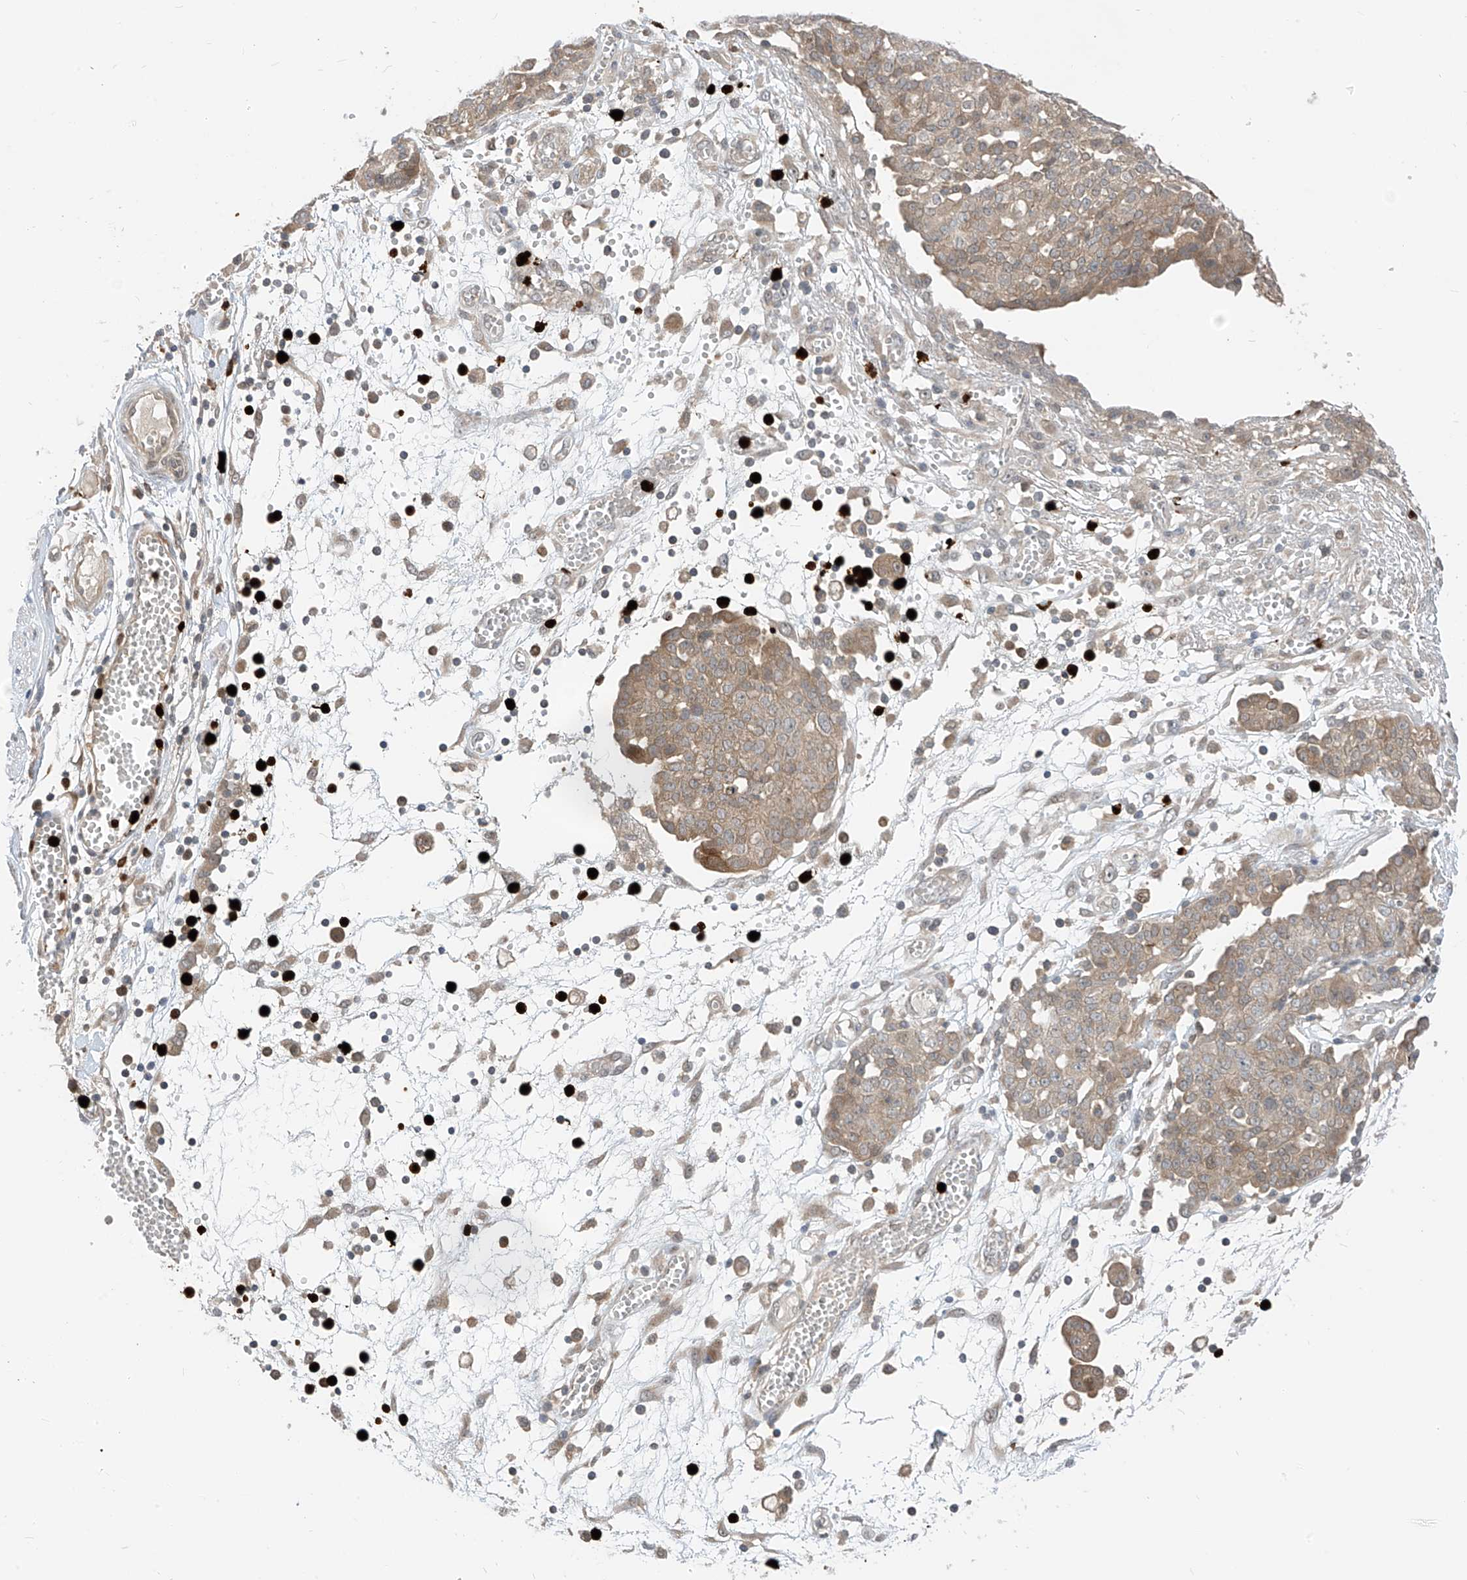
{"staining": {"intensity": "moderate", "quantity": "25%-75%", "location": "cytoplasmic/membranous"}, "tissue": "ovarian cancer", "cell_type": "Tumor cells", "image_type": "cancer", "snomed": [{"axis": "morphology", "description": "Cystadenocarcinoma, serous, NOS"}, {"axis": "topography", "description": "Soft tissue"}, {"axis": "topography", "description": "Ovary"}], "caption": "This micrograph exhibits immunohistochemistry staining of human ovarian serous cystadenocarcinoma, with medium moderate cytoplasmic/membranous expression in approximately 25%-75% of tumor cells.", "gene": "CNKSR1", "patient": {"sex": "female", "age": 57}}